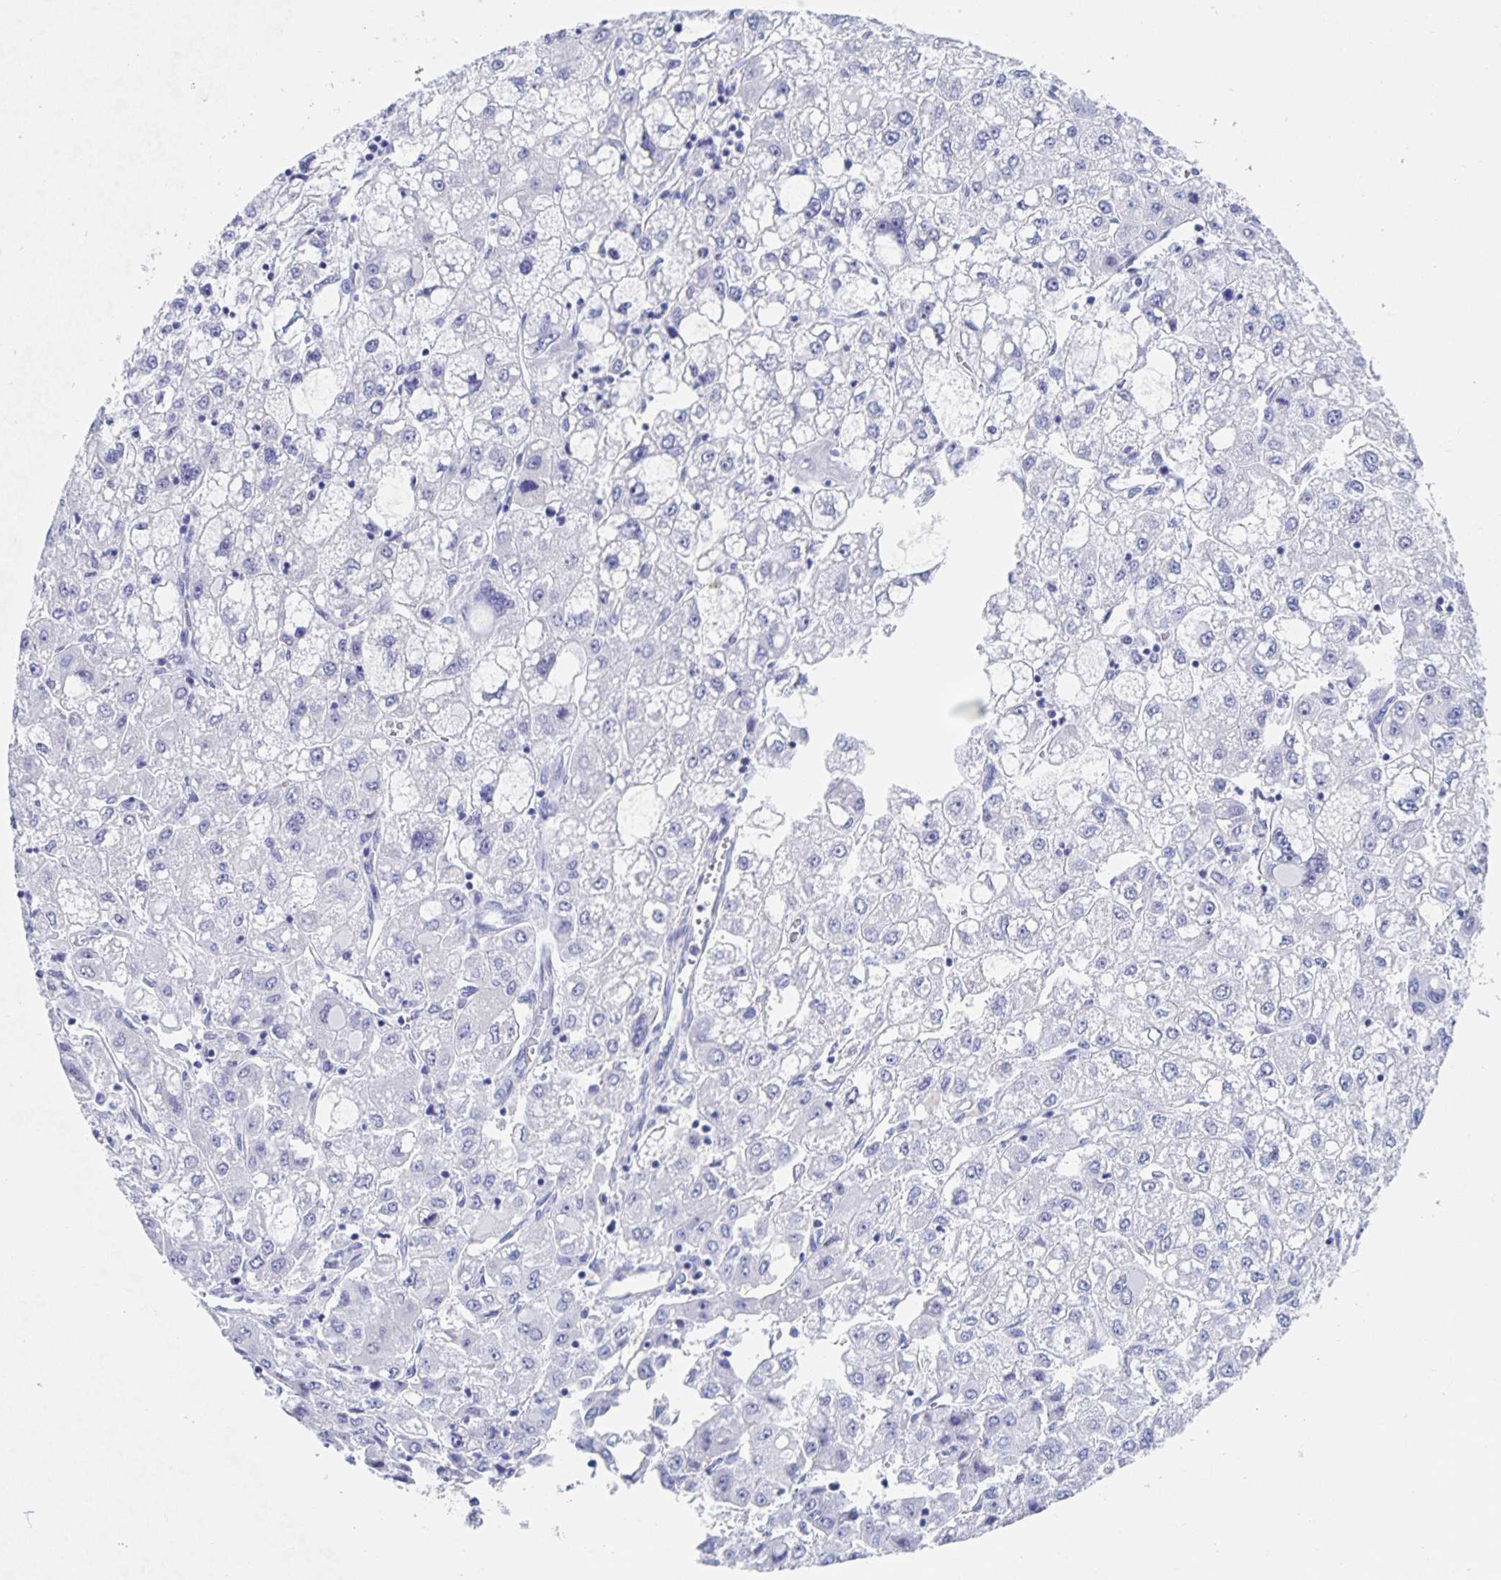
{"staining": {"intensity": "negative", "quantity": "none", "location": "none"}, "tissue": "liver cancer", "cell_type": "Tumor cells", "image_type": "cancer", "snomed": [{"axis": "morphology", "description": "Carcinoma, Hepatocellular, NOS"}, {"axis": "topography", "description": "Liver"}], "caption": "High power microscopy histopathology image of an immunohistochemistry image of liver cancer (hepatocellular carcinoma), revealing no significant positivity in tumor cells.", "gene": "DMBT1", "patient": {"sex": "male", "age": 40}}